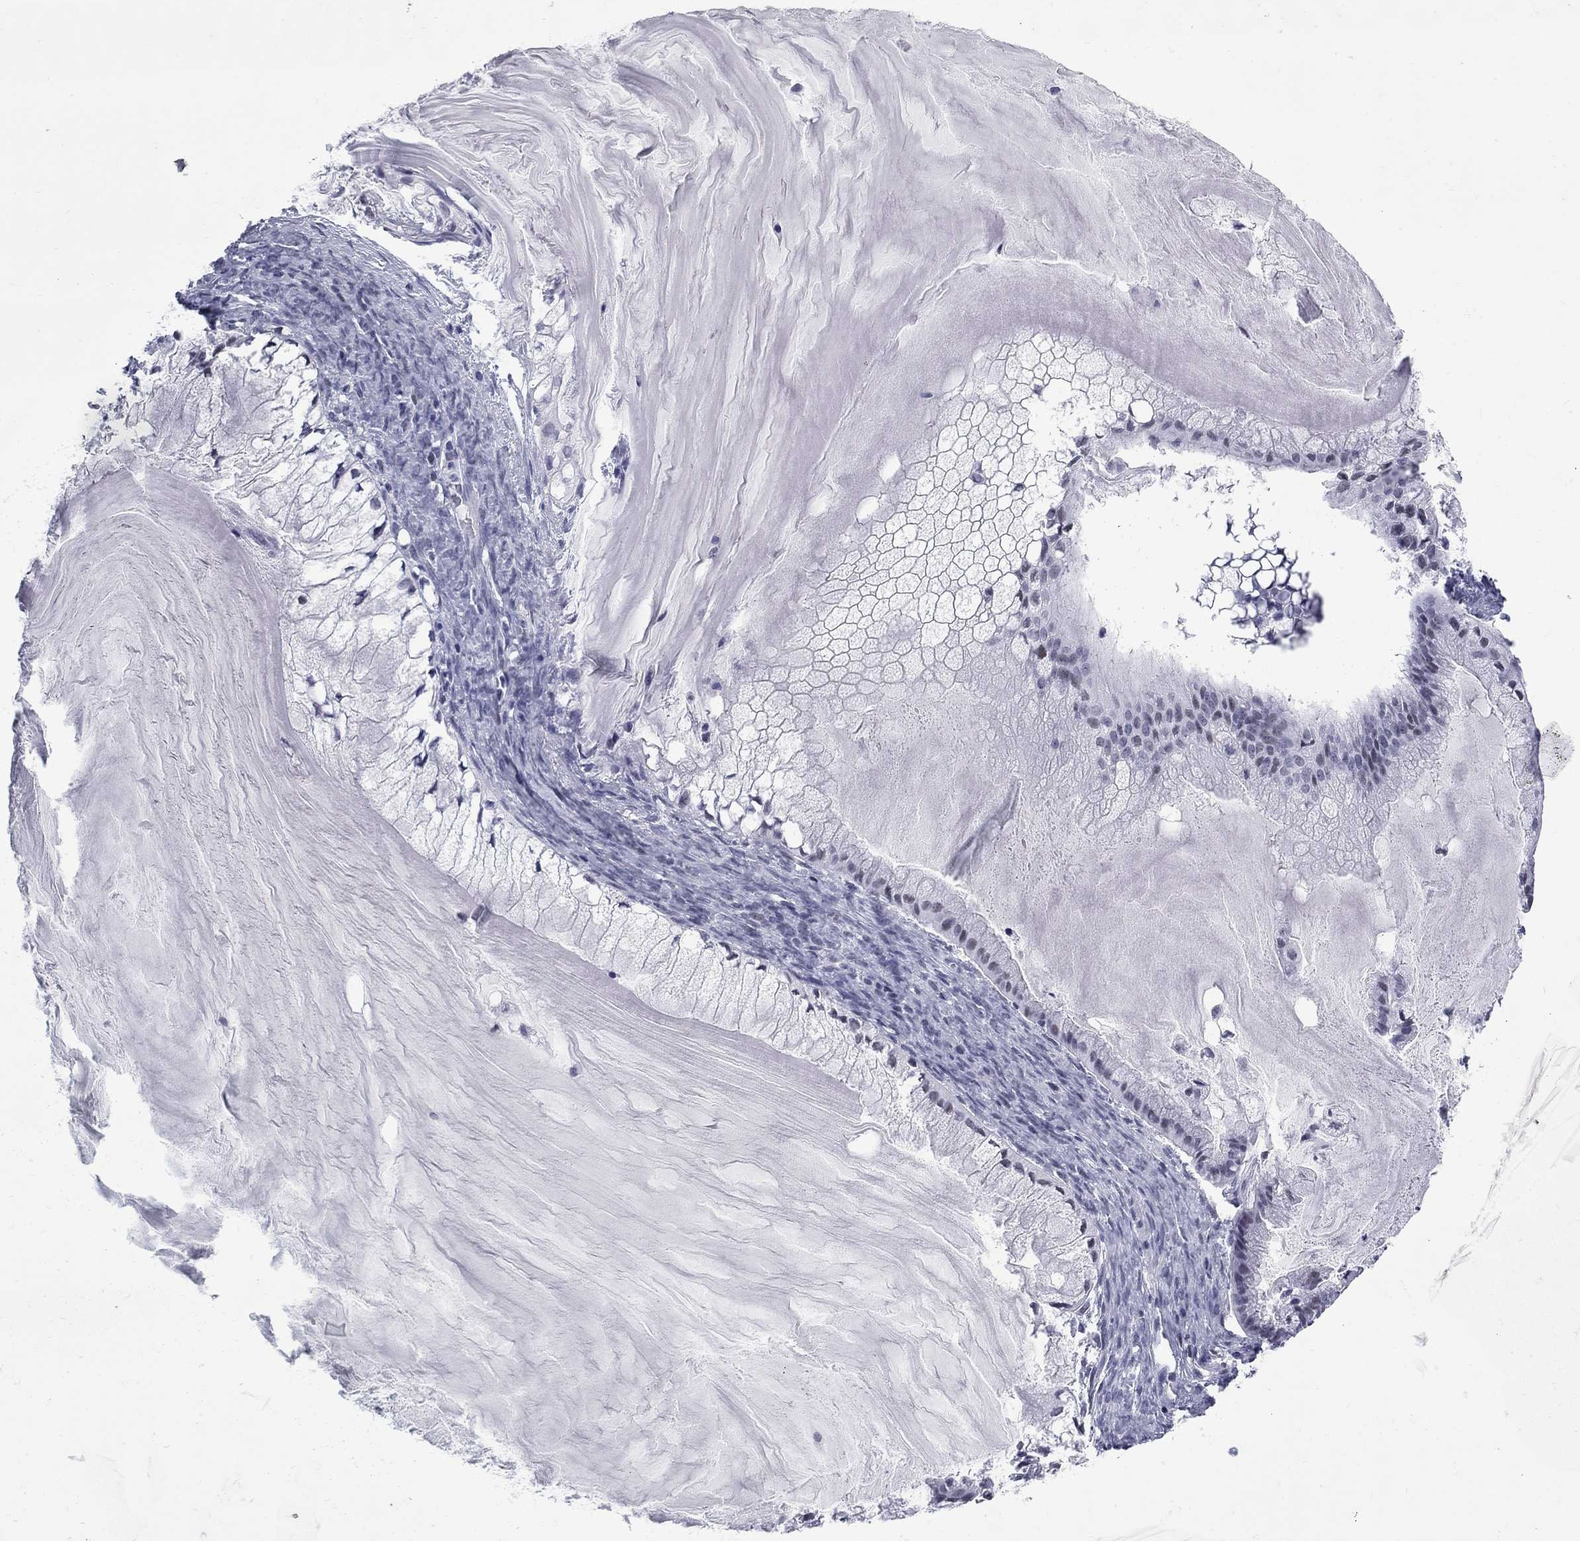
{"staining": {"intensity": "negative", "quantity": "none", "location": "none"}, "tissue": "ovarian cancer", "cell_type": "Tumor cells", "image_type": "cancer", "snomed": [{"axis": "morphology", "description": "Cystadenocarcinoma, mucinous, NOS"}, {"axis": "topography", "description": "Ovary"}], "caption": "The histopathology image shows no staining of tumor cells in ovarian mucinous cystadenocarcinoma.", "gene": "ASF1B", "patient": {"sex": "female", "age": 57}}